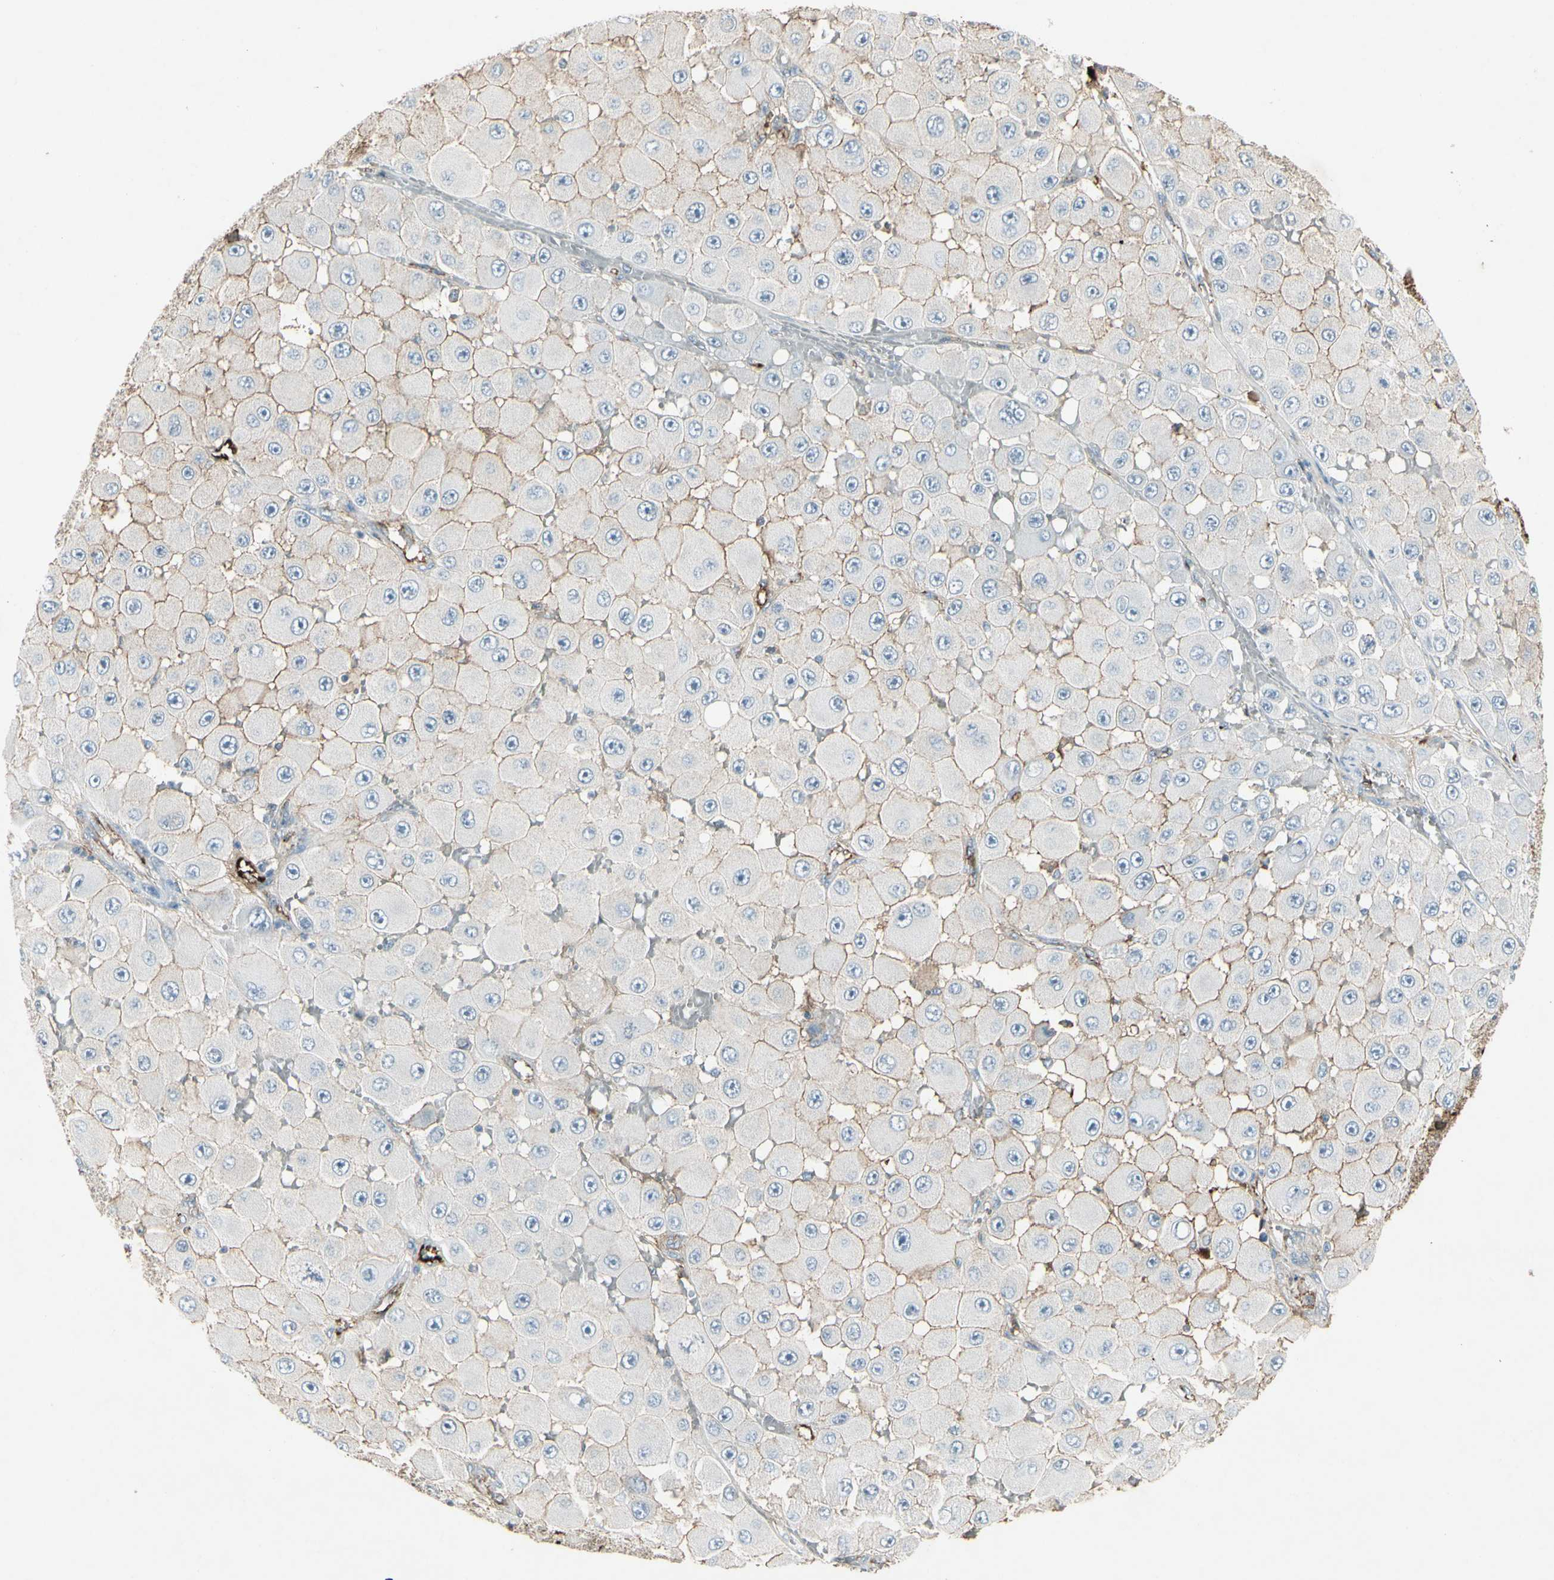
{"staining": {"intensity": "negative", "quantity": "none", "location": "none"}, "tissue": "melanoma", "cell_type": "Tumor cells", "image_type": "cancer", "snomed": [{"axis": "morphology", "description": "Malignant melanoma, NOS"}, {"axis": "topography", "description": "Skin"}], "caption": "This image is of malignant melanoma stained with immunohistochemistry (IHC) to label a protein in brown with the nuclei are counter-stained blue. There is no positivity in tumor cells. (Immunohistochemistry (ihc), brightfield microscopy, high magnification).", "gene": "IGHM", "patient": {"sex": "female", "age": 81}}